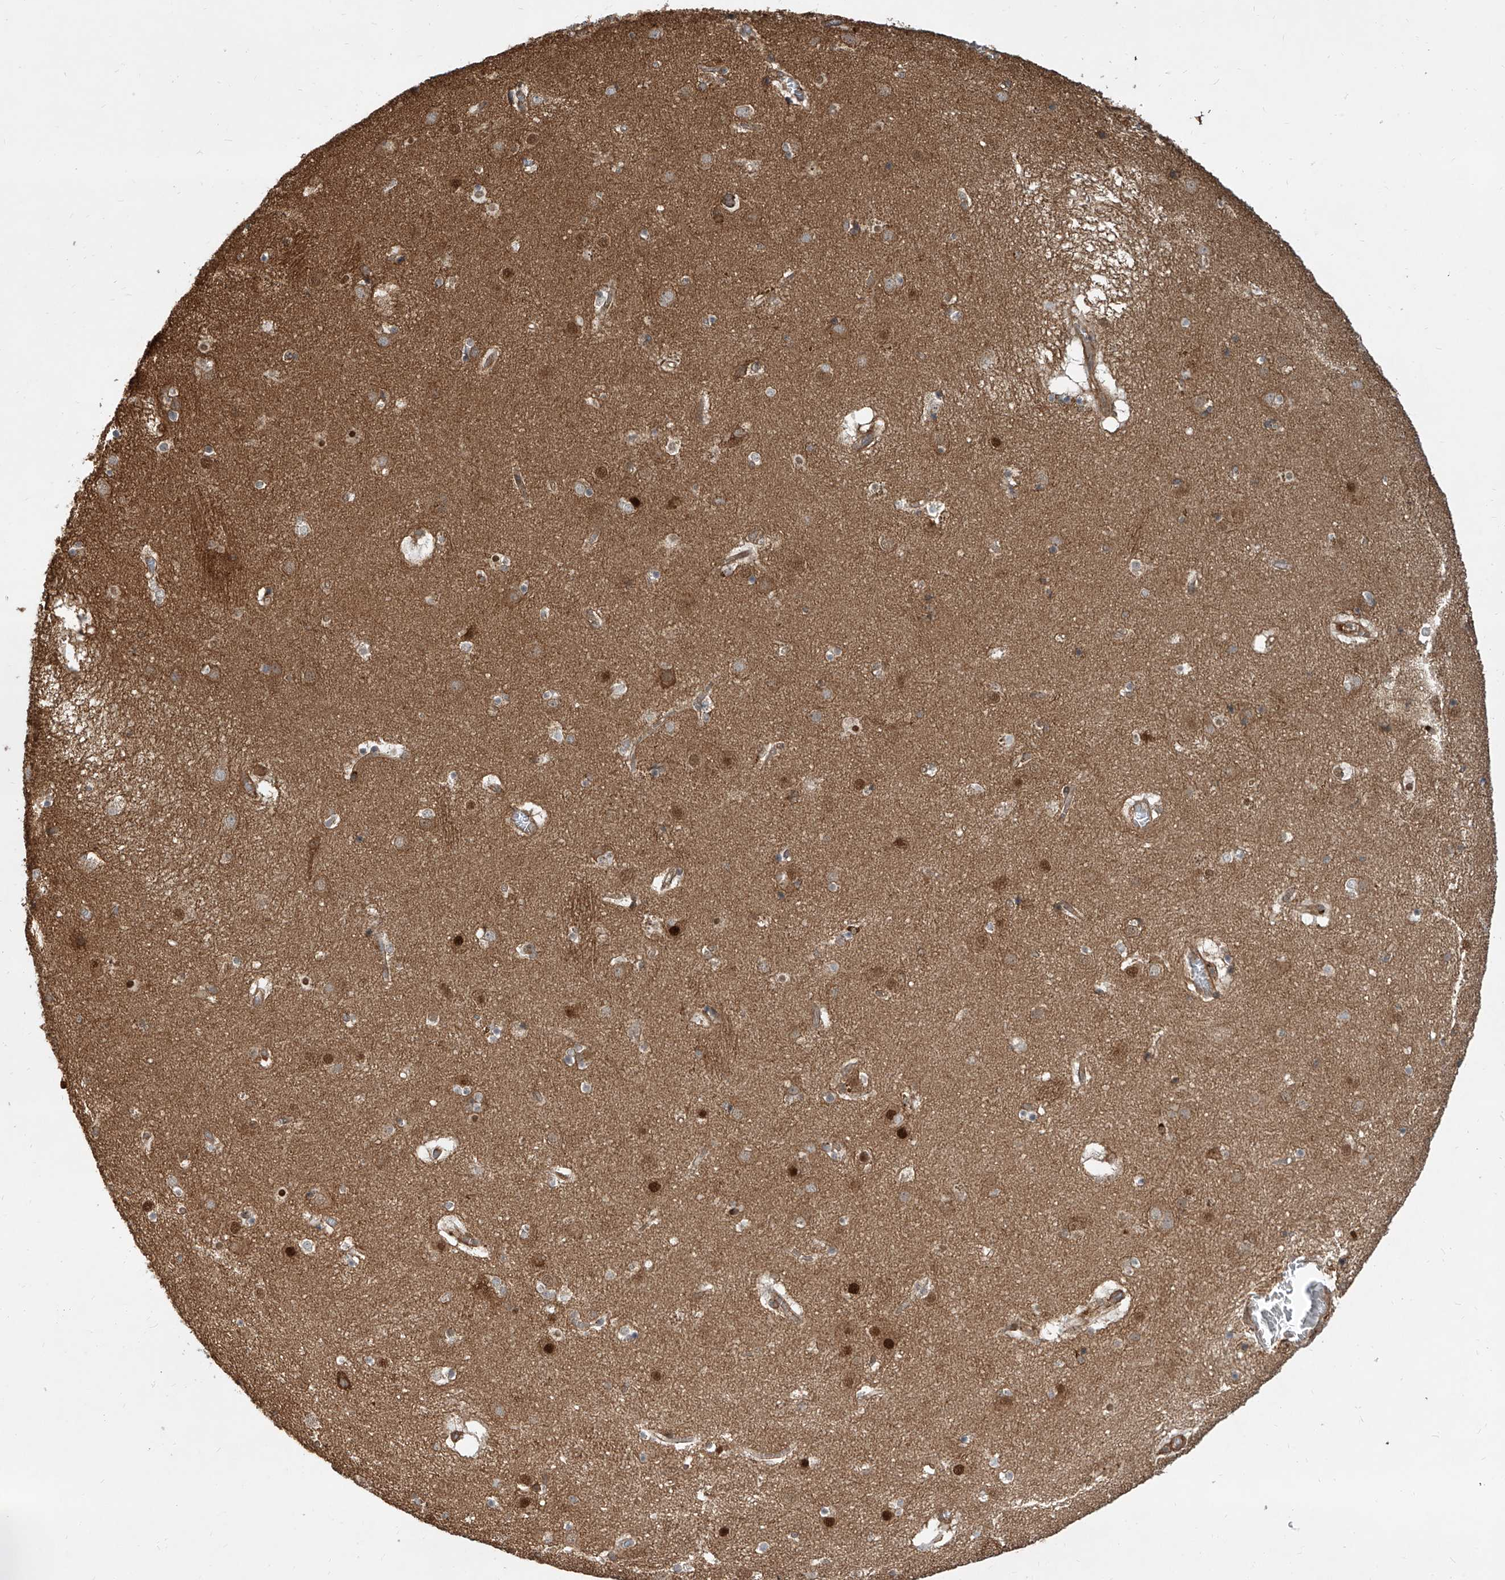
{"staining": {"intensity": "moderate", "quantity": "<25%", "location": "cytoplasmic/membranous,nuclear"}, "tissue": "caudate", "cell_type": "Glial cells", "image_type": "normal", "snomed": [{"axis": "morphology", "description": "Normal tissue, NOS"}, {"axis": "topography", "description": "Lateral ventricle wall"}], "caption": "Moderate cytoplasmic/membranous,nuclear protein expression is appreciated in about <25% of glial cells in caudate. (DAB (3,3'-diaminobenzidine) IHC with brightfield microscopy, high magnification).", "gene": "MAGED2", "patient": {"sex": "male", "age": 70}}